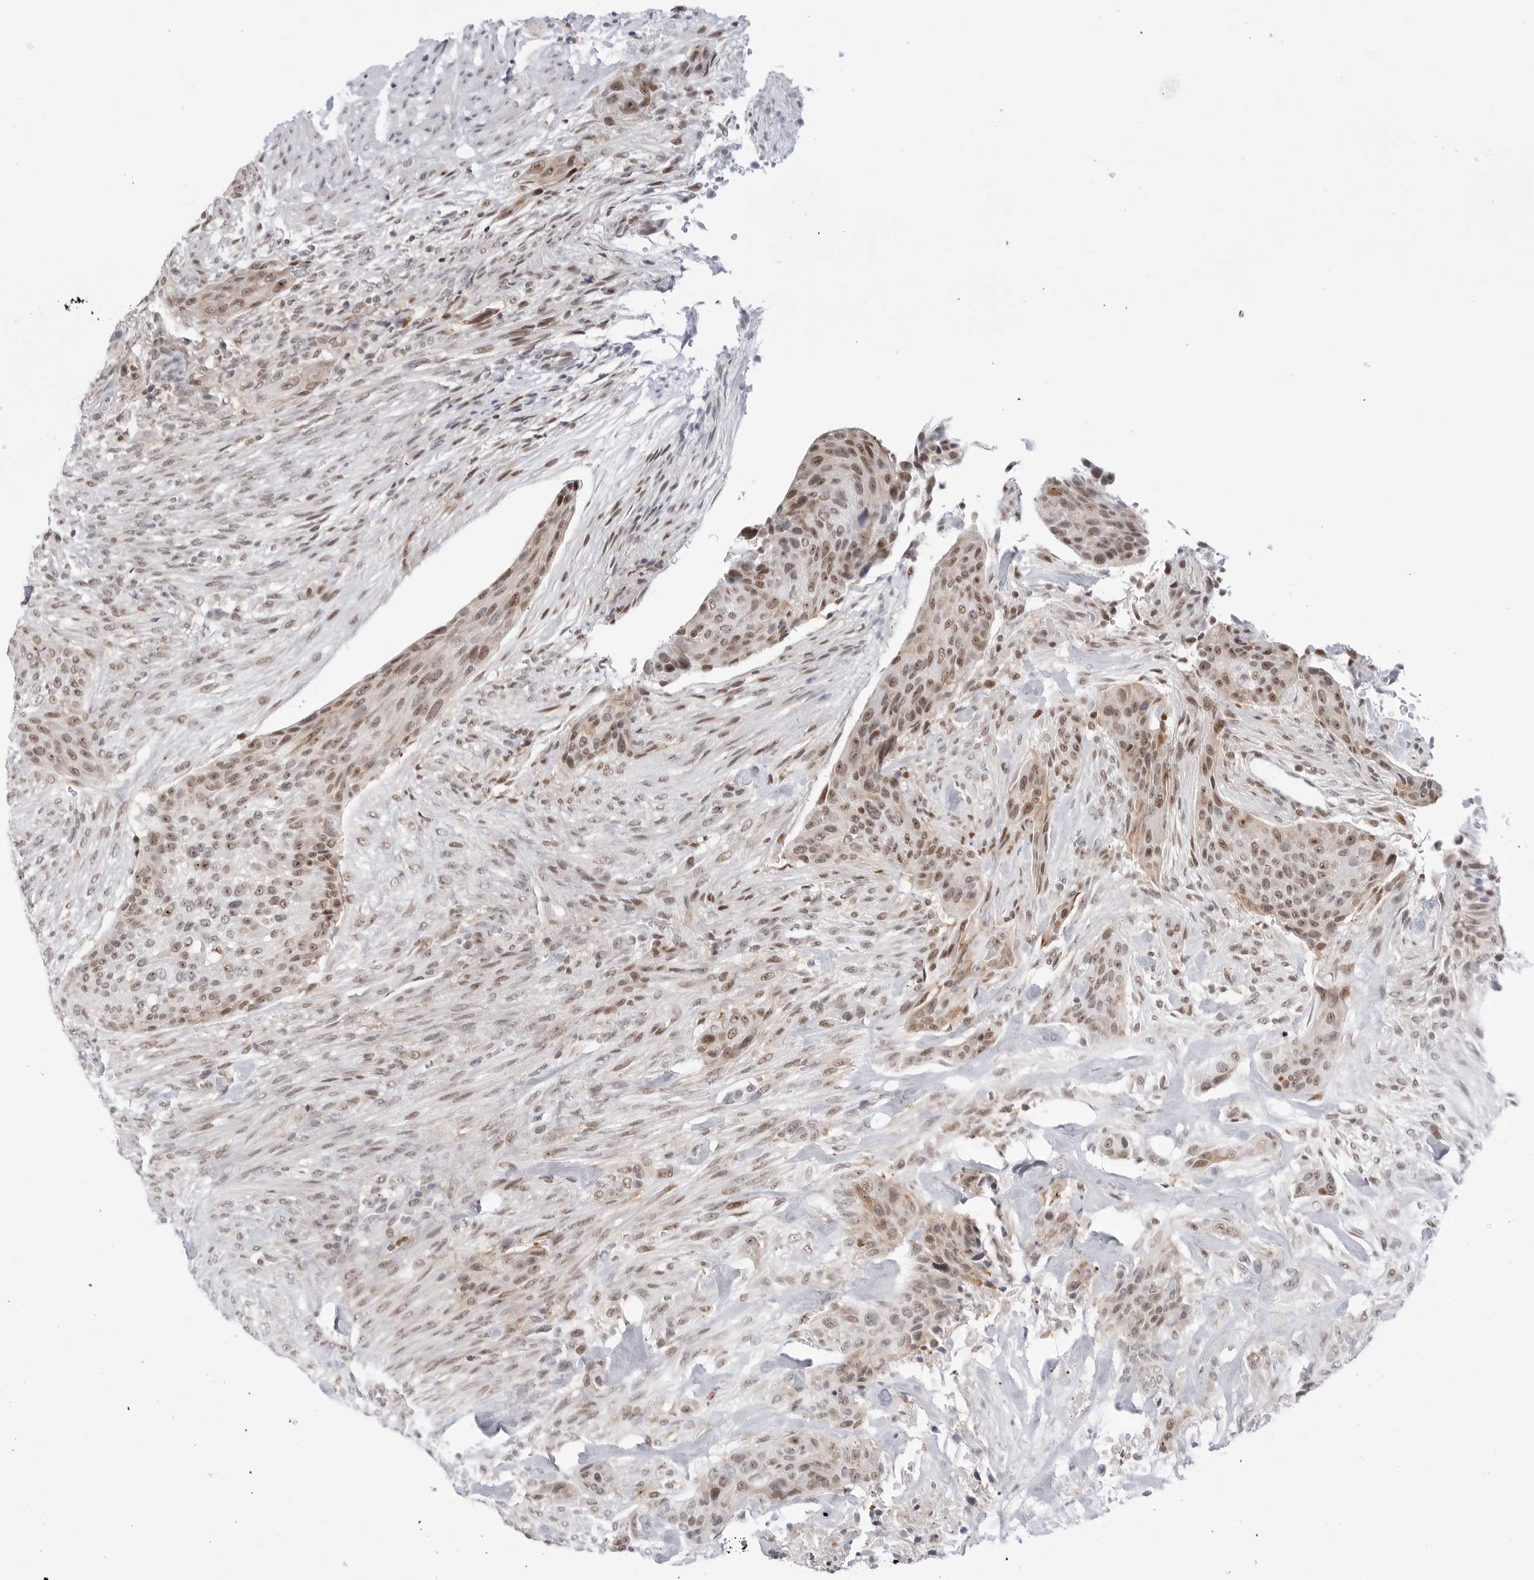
{"staining": {"intensity": "moderate", "quantity": ">75%", "location": "cytoplasmic/membranous,nuclear"}, "tissue": "urothelial cancer", "cell_type": "Tumor cells", "image_type": "cancer", "snomed": [{"axis": "morphology", "description": "Urothelial carcinoma, High grade"}, {"axis": "topography", "description": "Urinary bladder"}], "caption": "IHC photomicrograph of neoplastic tissue: human urothelial cancer stained using immunohistochemistry (IHC) shows medium levels of moderate protein expression localized specifically in the cytoplasmic/membranous and nuclear of tumor cells, appearing as a cytoplasmic/membranous and nuclear brown color.", "gene": "C1orf162", "patient": {"sex": "male", "age": 35}}